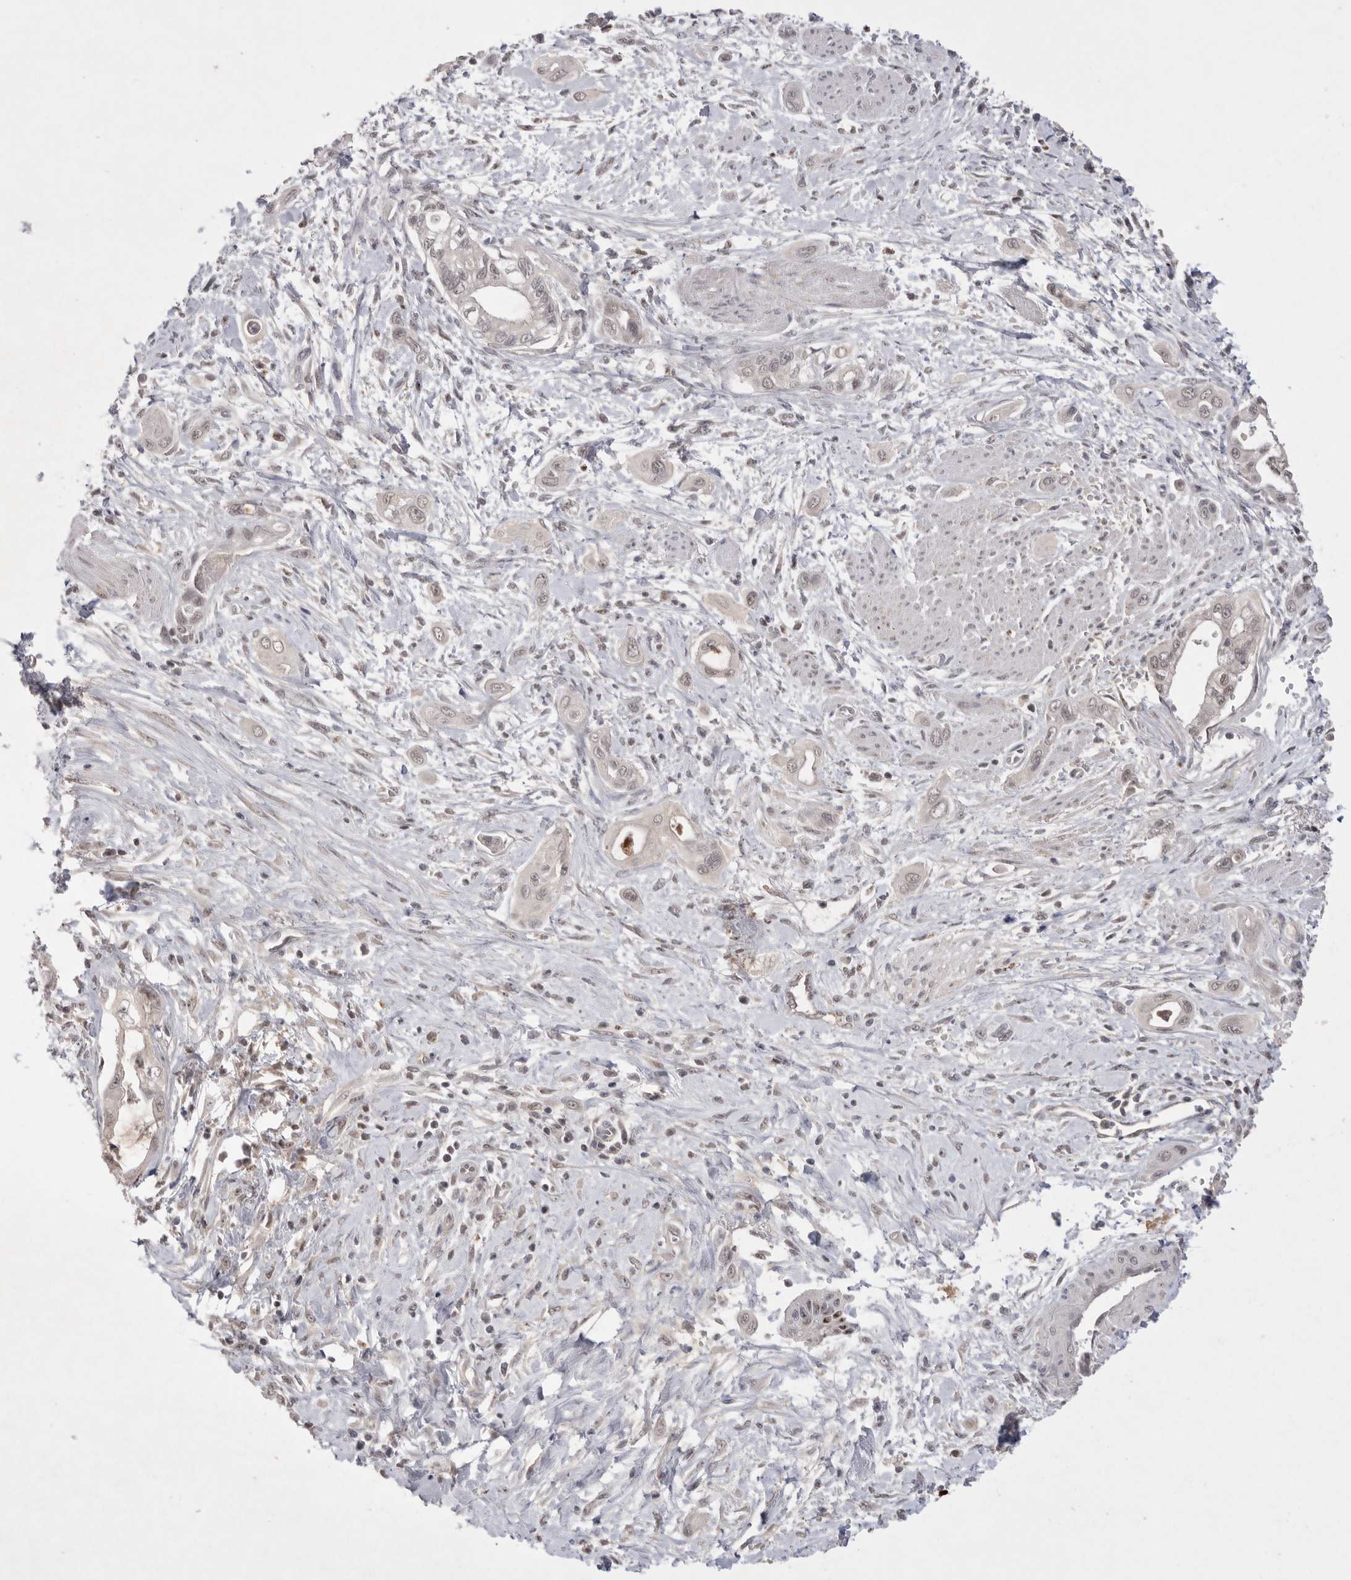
{"staining": {"intensity": "negative", "quantity": "none", "location": "none"}, "tissue": "pancreatic cancer", "cell_type": "Tumor cells", "image_type": "cancer", "snomed": [{"axis": "morphology", "description": "Adenocarcinoma, NOS"}, {"axis": "topography", "description": "Pancreas"}], "caption": "Adenocarcinoma (pancreatic) was stained to show a protein in brown. There is no significant staining in tumor cells.", "gene": "HUS1", "patient": {"sex": "male", "age": 59}}